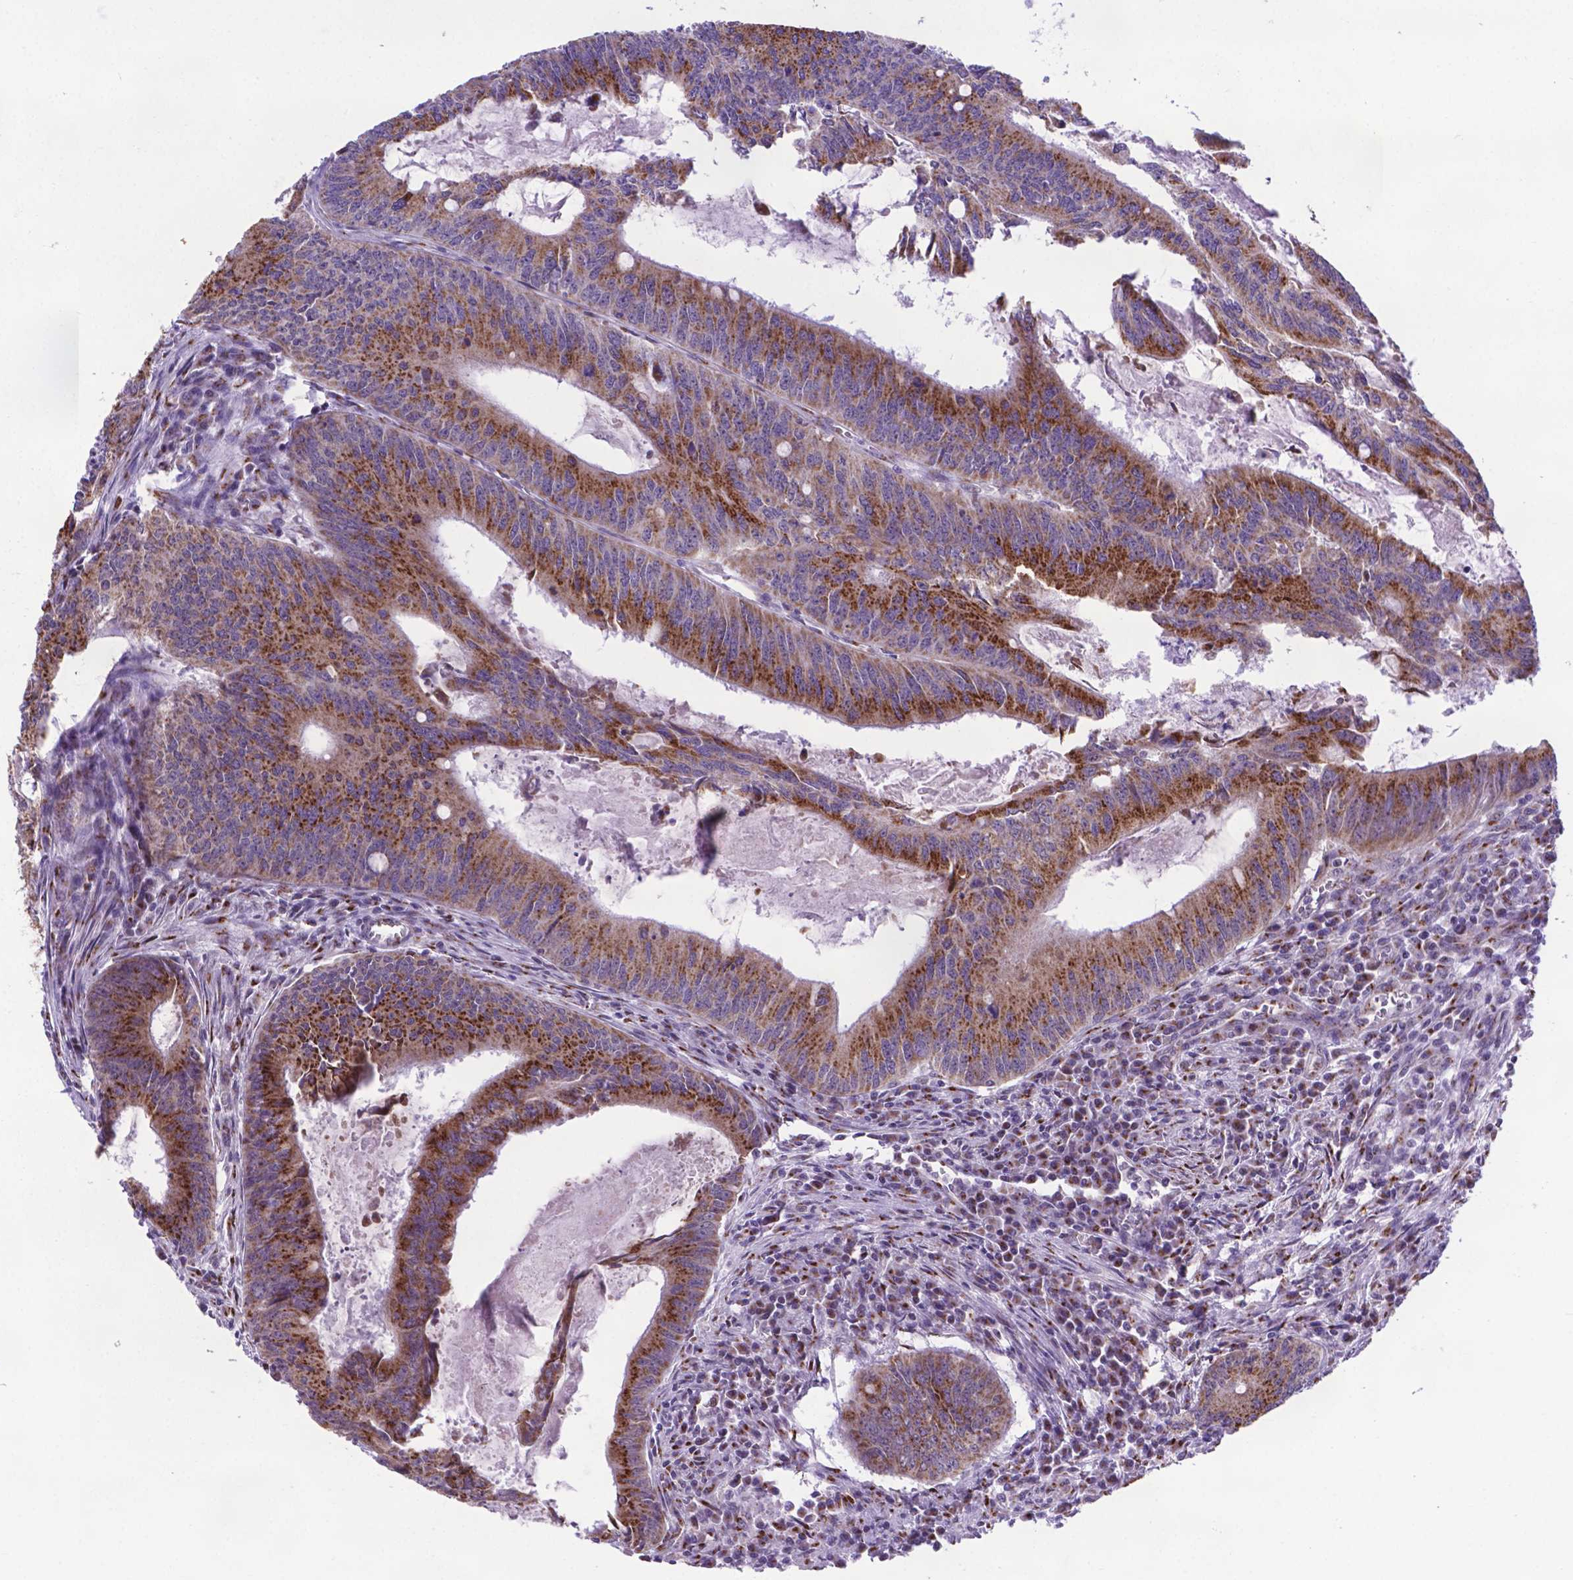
{"staining": {"intensity": "strong", "quantity": "25%-75%", "location": "cytoplasmic/membranous"}, "tissue": "colorectal cancer", "cell_type": "Tumor cells", "image_type": "cancer", "snomed": [{"axis": "morphology", "description": "Adenocarcinoma, NOS"}, {"axis": "topography", "description": "Colon"}], "caption": "Immunohistochemical staining of human colorectal cancer (adenocarcinoma) reveals high levels of strong cytoplasmic/membranous staining in approximately 25%-75% of tumor cells. (Brightfield microscopy of DAB IHC at high magnification).", "gene": "MRPL10", "patient": {"sex": "male", "age": 67}}